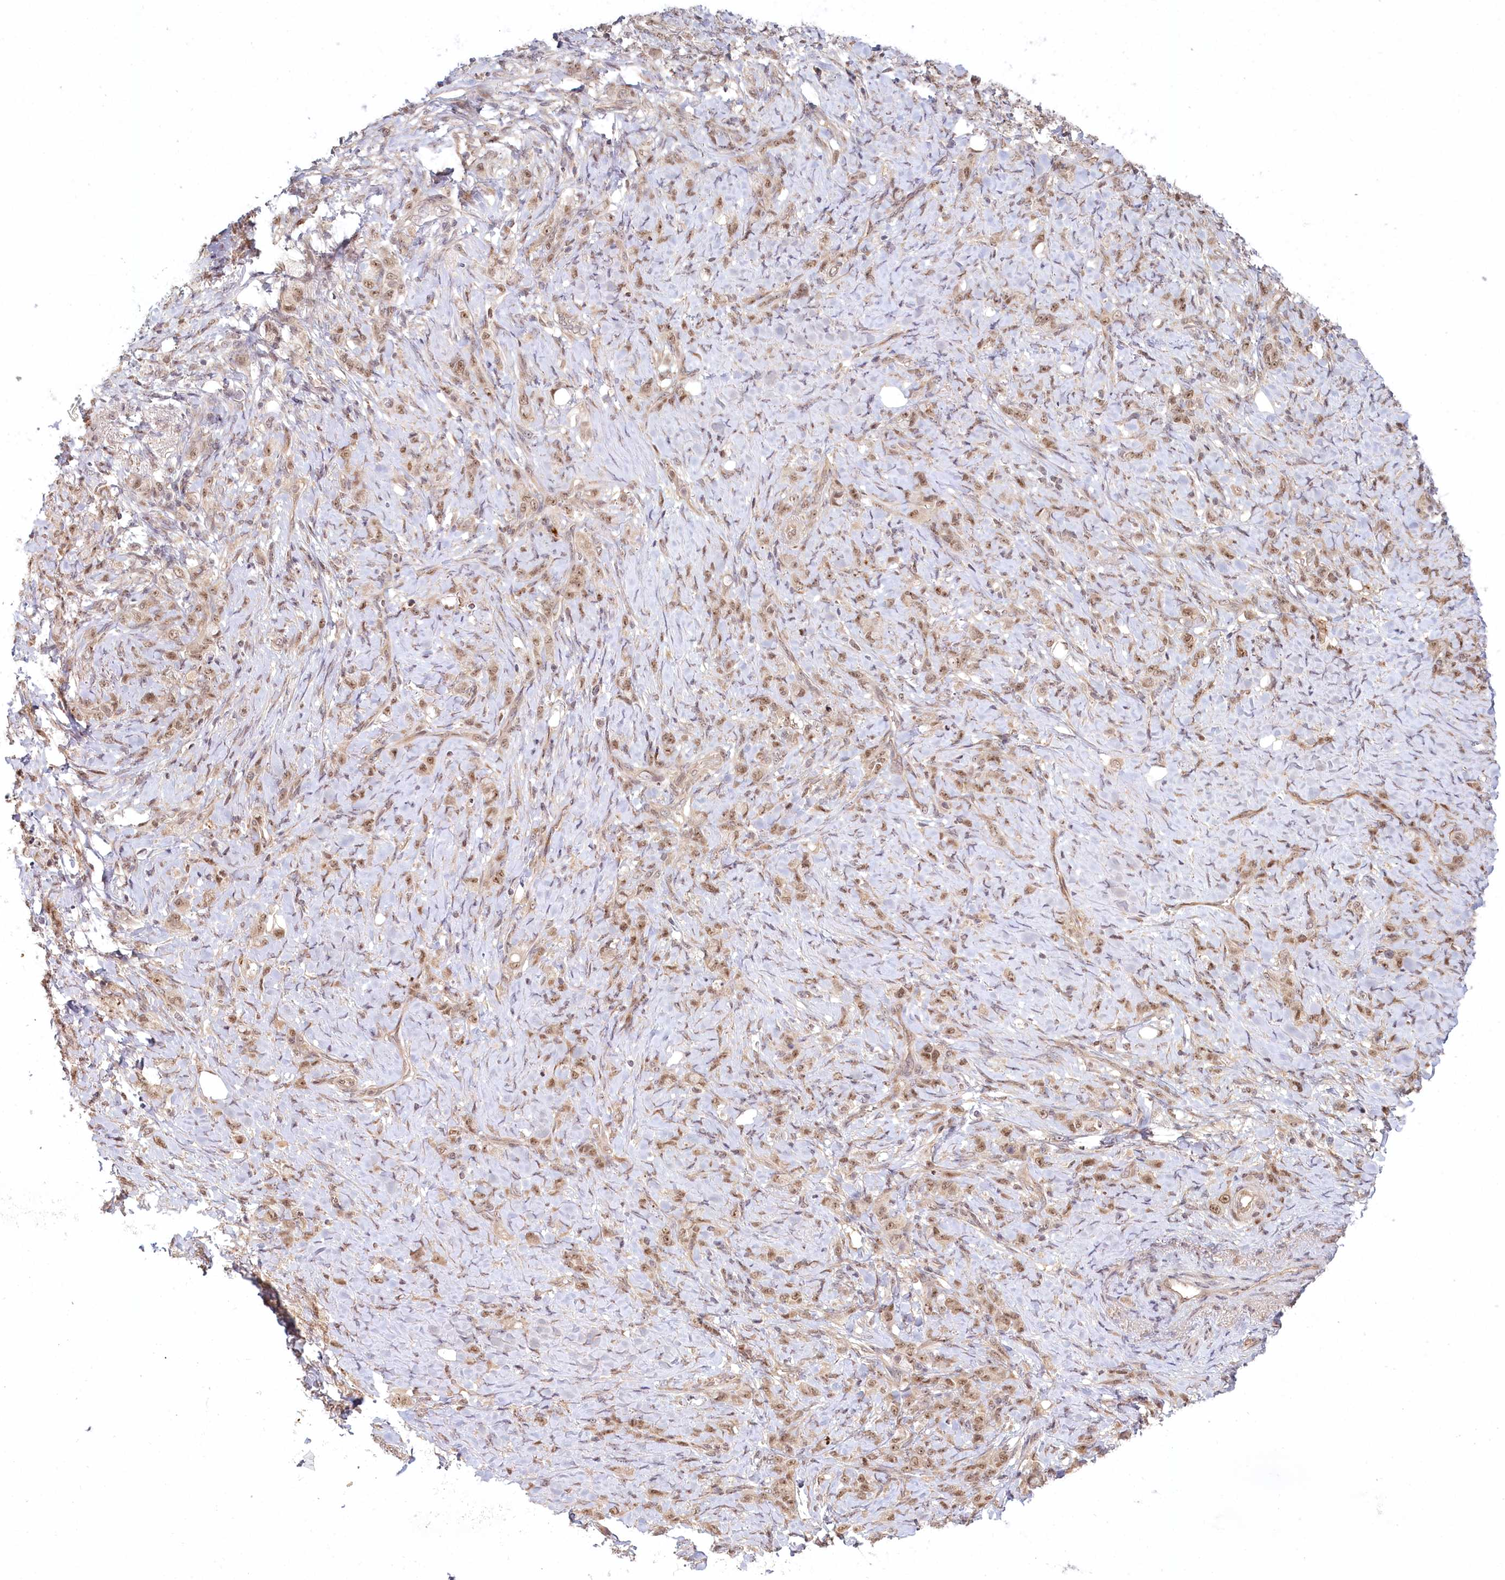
{"staining": {"intensity": "moderate", "quantity": ">75%", "location": "nuclear"}, "tissue": "stomach cancer", "cell_type": "Tumor cells", "image_type": "cancer", "snomed": [{"axis": "morphology", "description": "Adenocarcinoma, NOS"}, {"axis": "topography", "description": "Stomach"}], "caption": "Moderate nuclear staining for a protein is present in about >75% of tumor cells of stomach cancer using IHC.", "gene": "WAPL", "patient": {"sex": "female", "age": 79}}